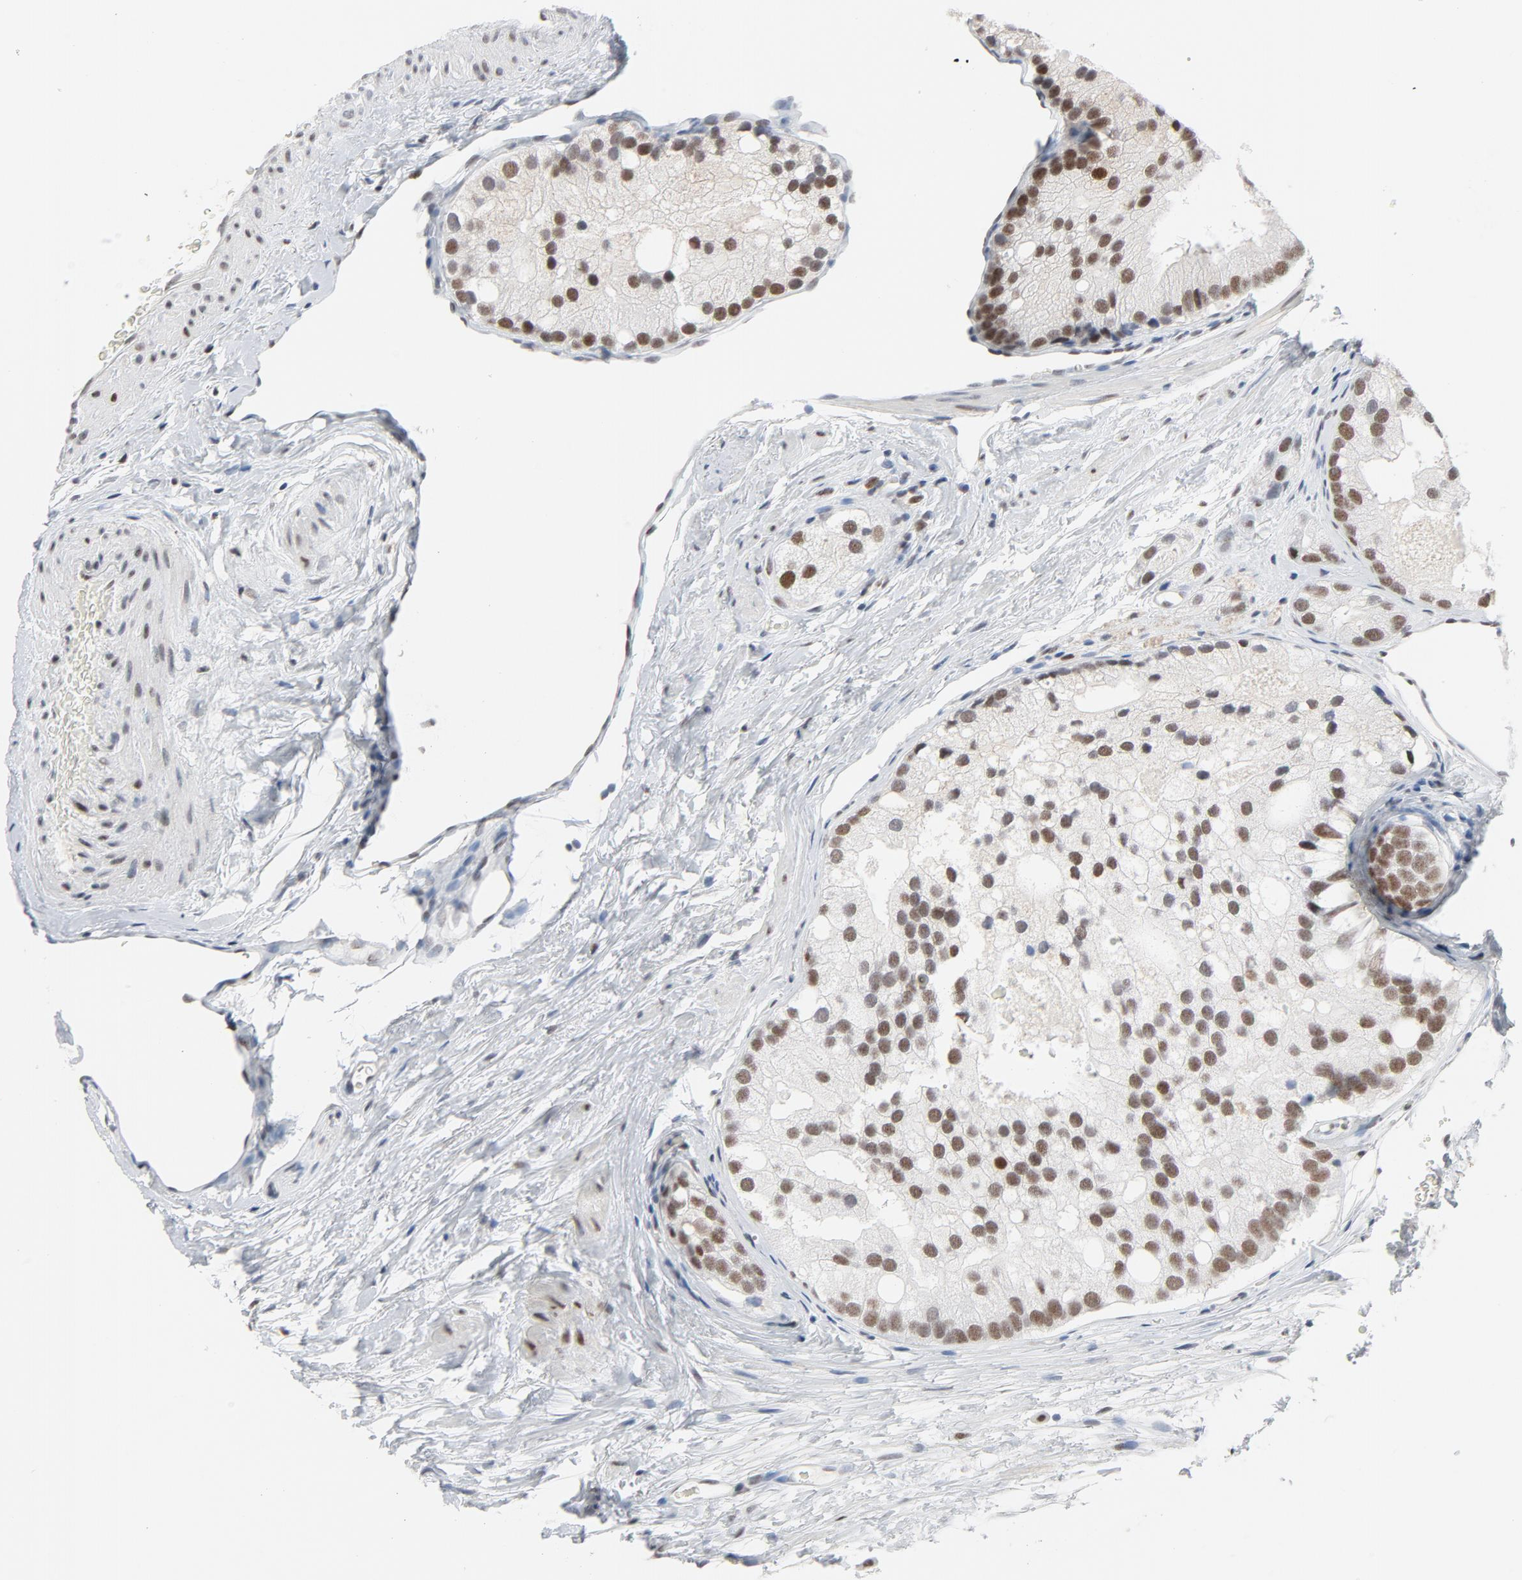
{"staining": {"intensity": "moderate", "quantity": ">75%", "location": "nuclear"}, "tissue": "prostate cancer", "cell_type": "Tumor cells", "image_type": "cancer", "snomed": [{"axis": "morphology", "description": "Adenocarcinoma, Low grade"}, {"axis": "topography", "description": "Prostate"}], "caption": "This photomicrograph displays IHC staining of human prostate adenocarcinoma (low-grade), with medium moderate nuclear staining in about >75% of tumor cells.", "gene": "JMJD6", "patient": {"sex": "male", "age": 69}}